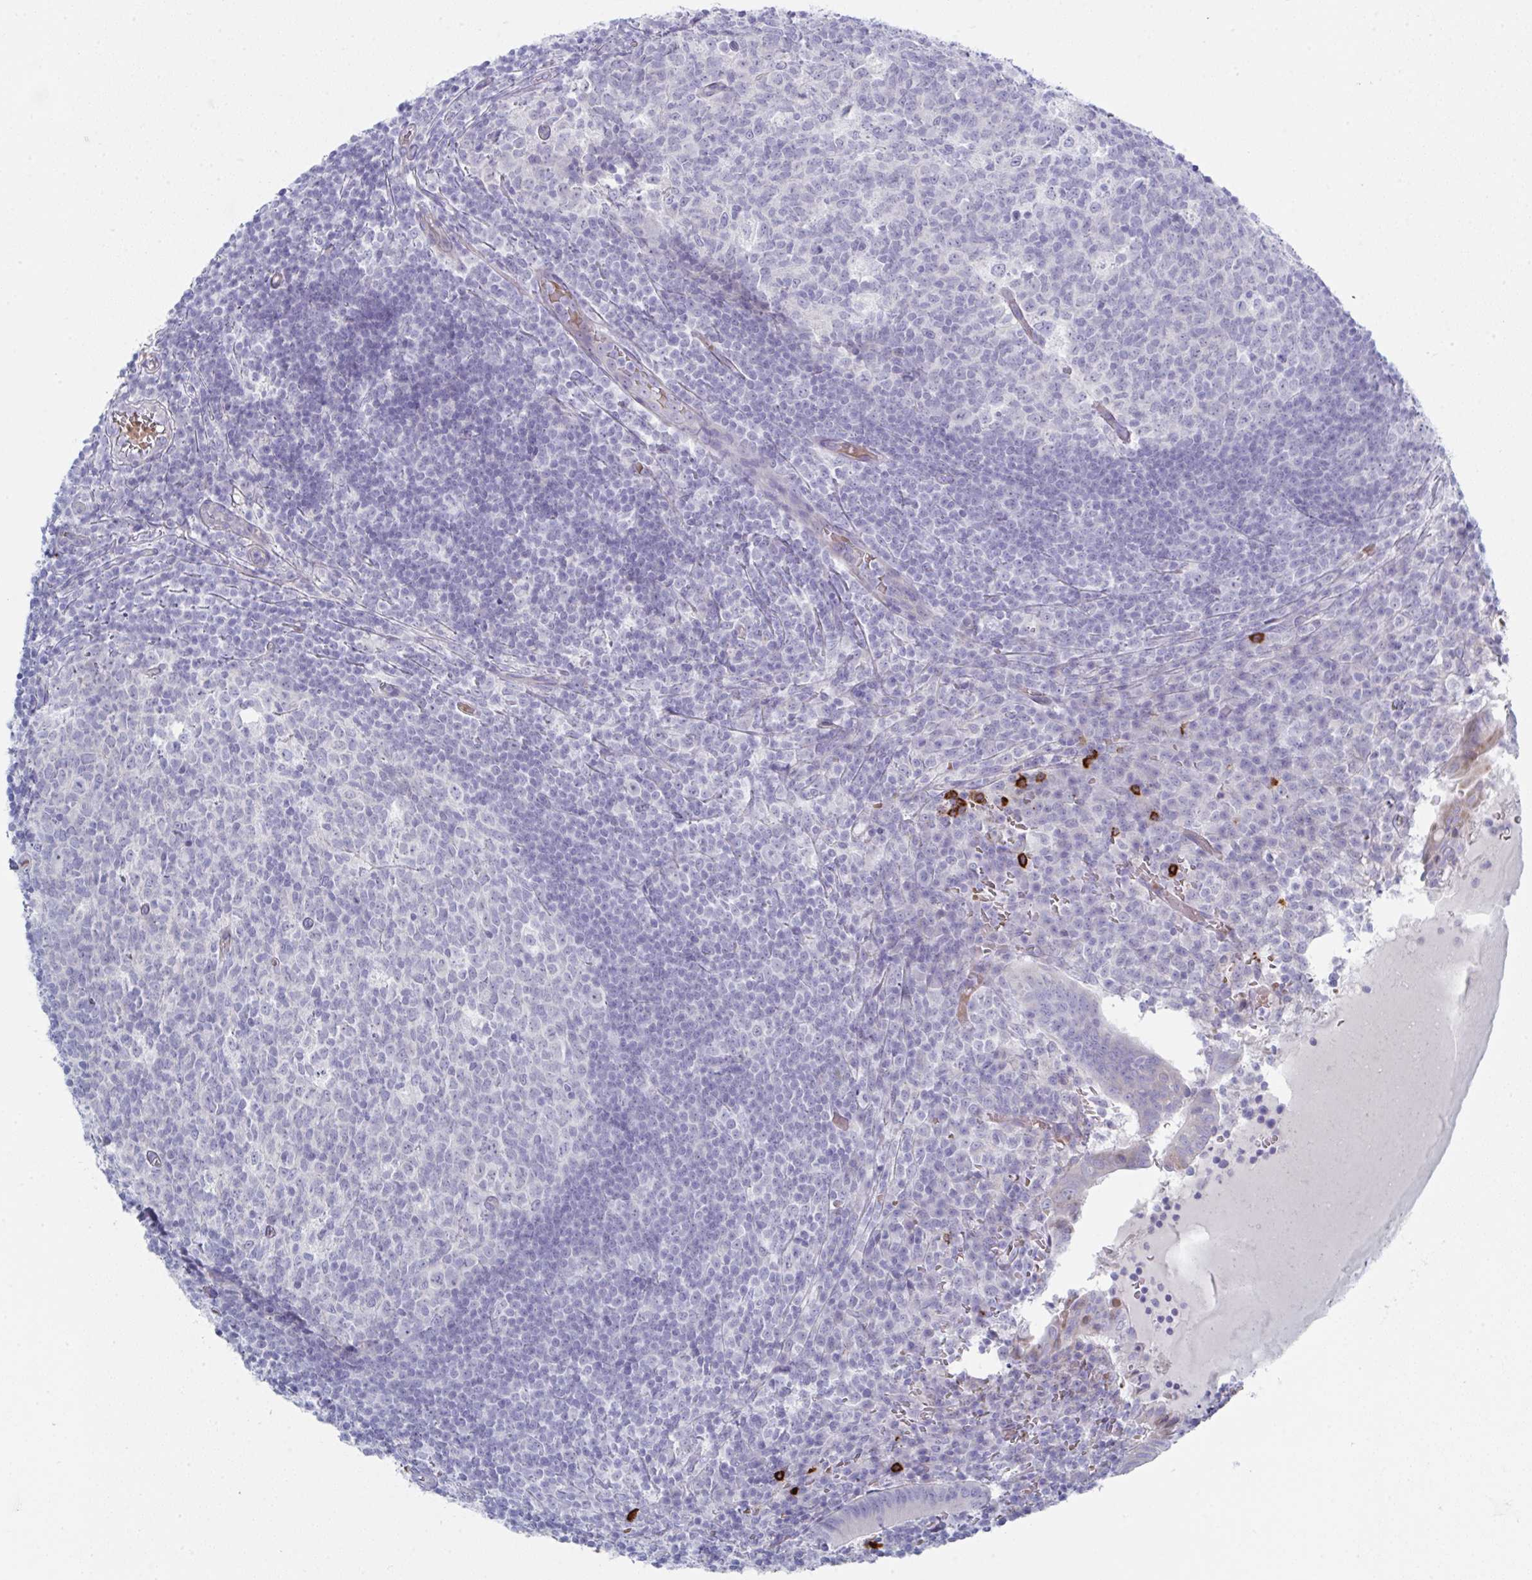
{"staining": {"intensity": "weak", "quantity": "25%-75%", "location": "cytoplasmic/membranous"}, "tissue": "appendix", "cell_type": "Glandular cells", "image_type": "normal", "snomed": [{"axis": "morphology", "description": "Normal tissue, NOS"}, {"axis": "topography", "description": "Appendix"}], "caption": "About 25%-75% of glandular cells in unremarkable appendix display weak cytoplasmic/membranous protein staining as visualized by brown immunohistochemical staining.", "gene": "ZNF684", "patient": {"sex": "male", "age": 18}}